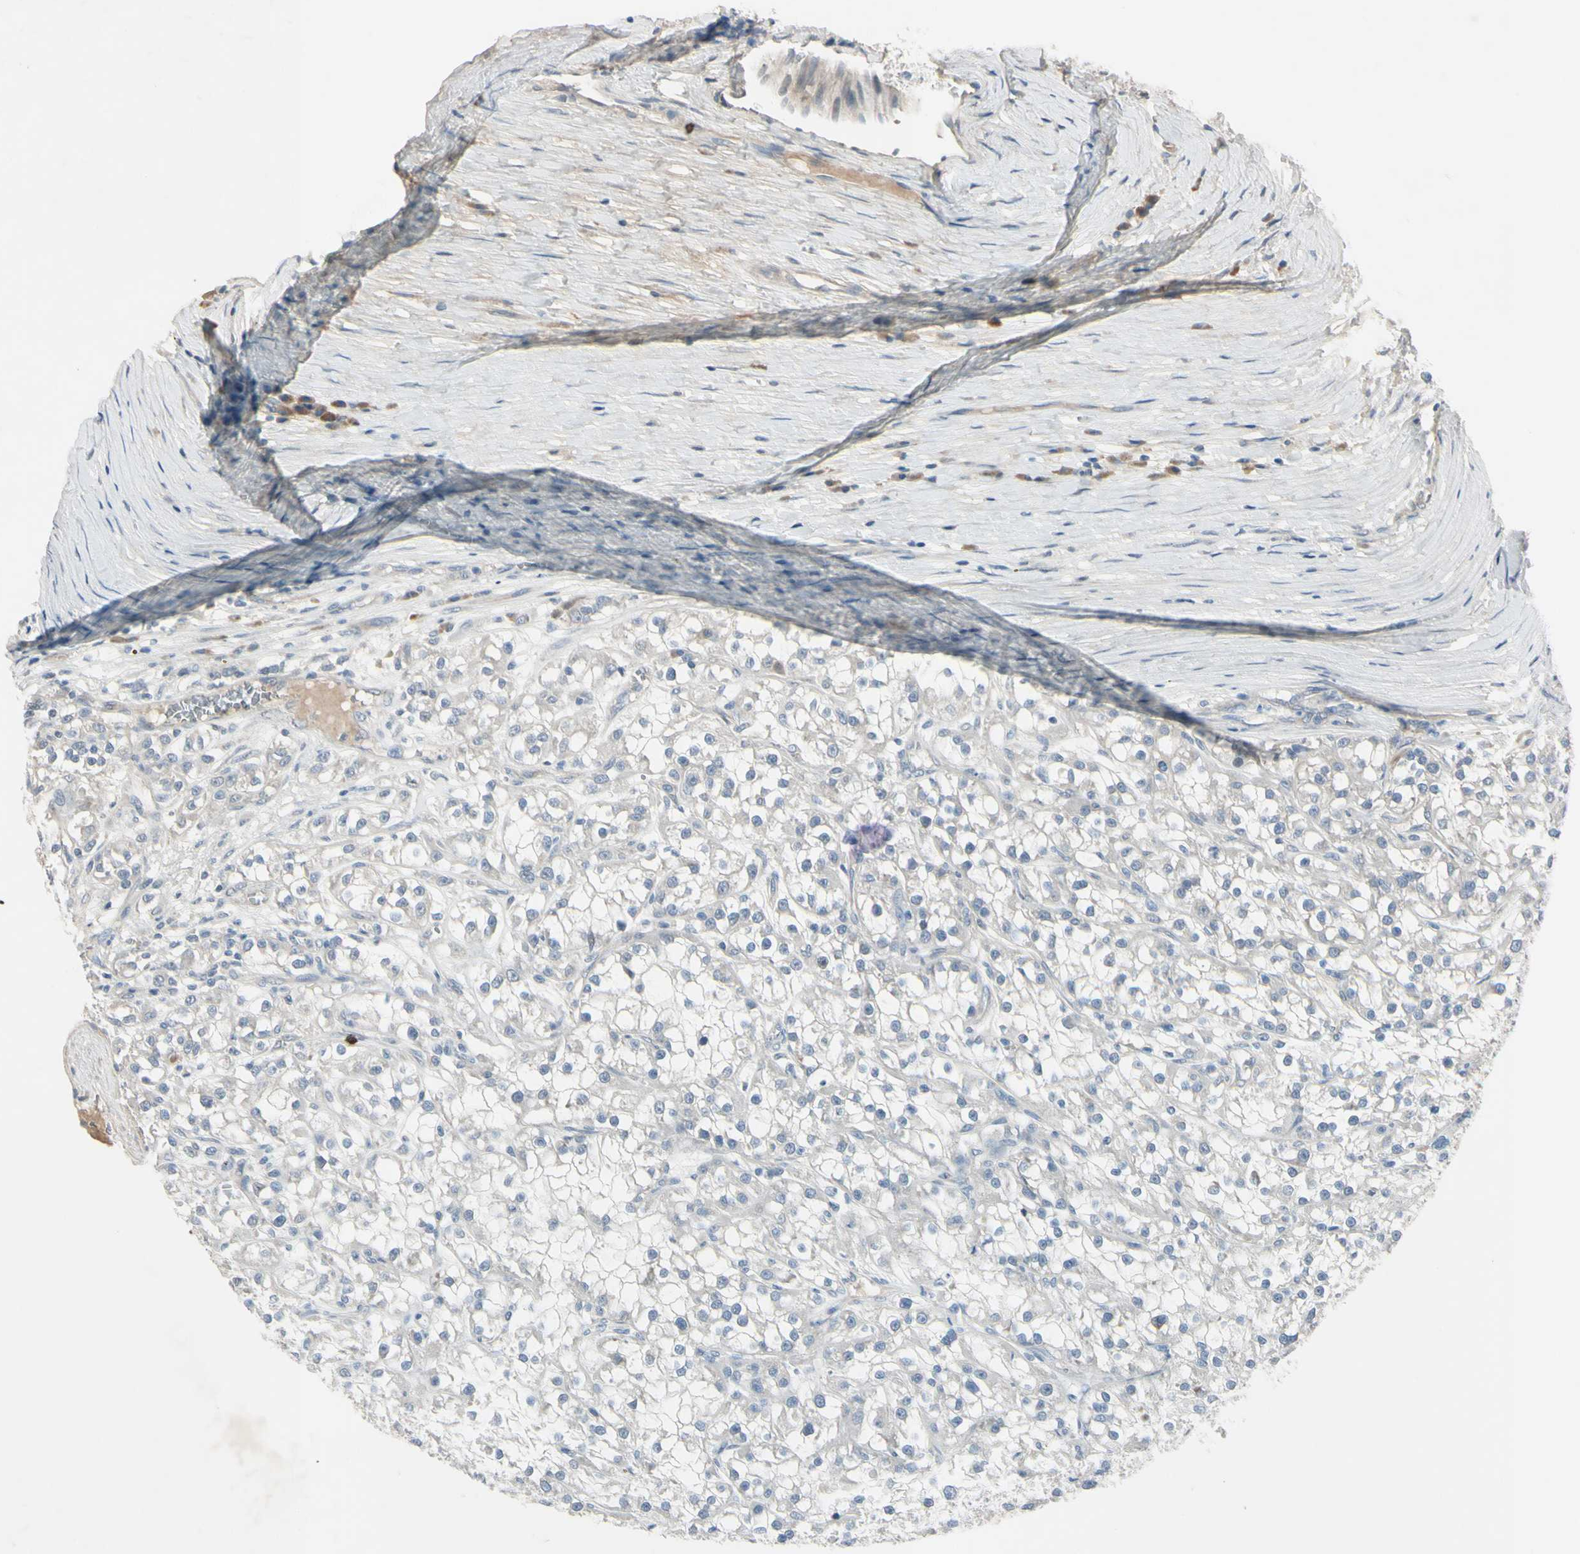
{"staining": {"intensity": "negative", "quantity": "none", "location": "none"}, "tissue": "renal cancer", "cell_type": "Tumor cells", "image_type": "cancer", "snomed": [{"axis": "morphology", "description": "Adenocarcinoma, NOS"}, {"axis": "topography", "description": "Kidney"}], "caption": "Immunohistochemical staining of renal cancer (adenocarcinoma) reveals no significant expression in tumor cells.", "gene": "AATK", "patient": {"sex": "female", "age": 52}}